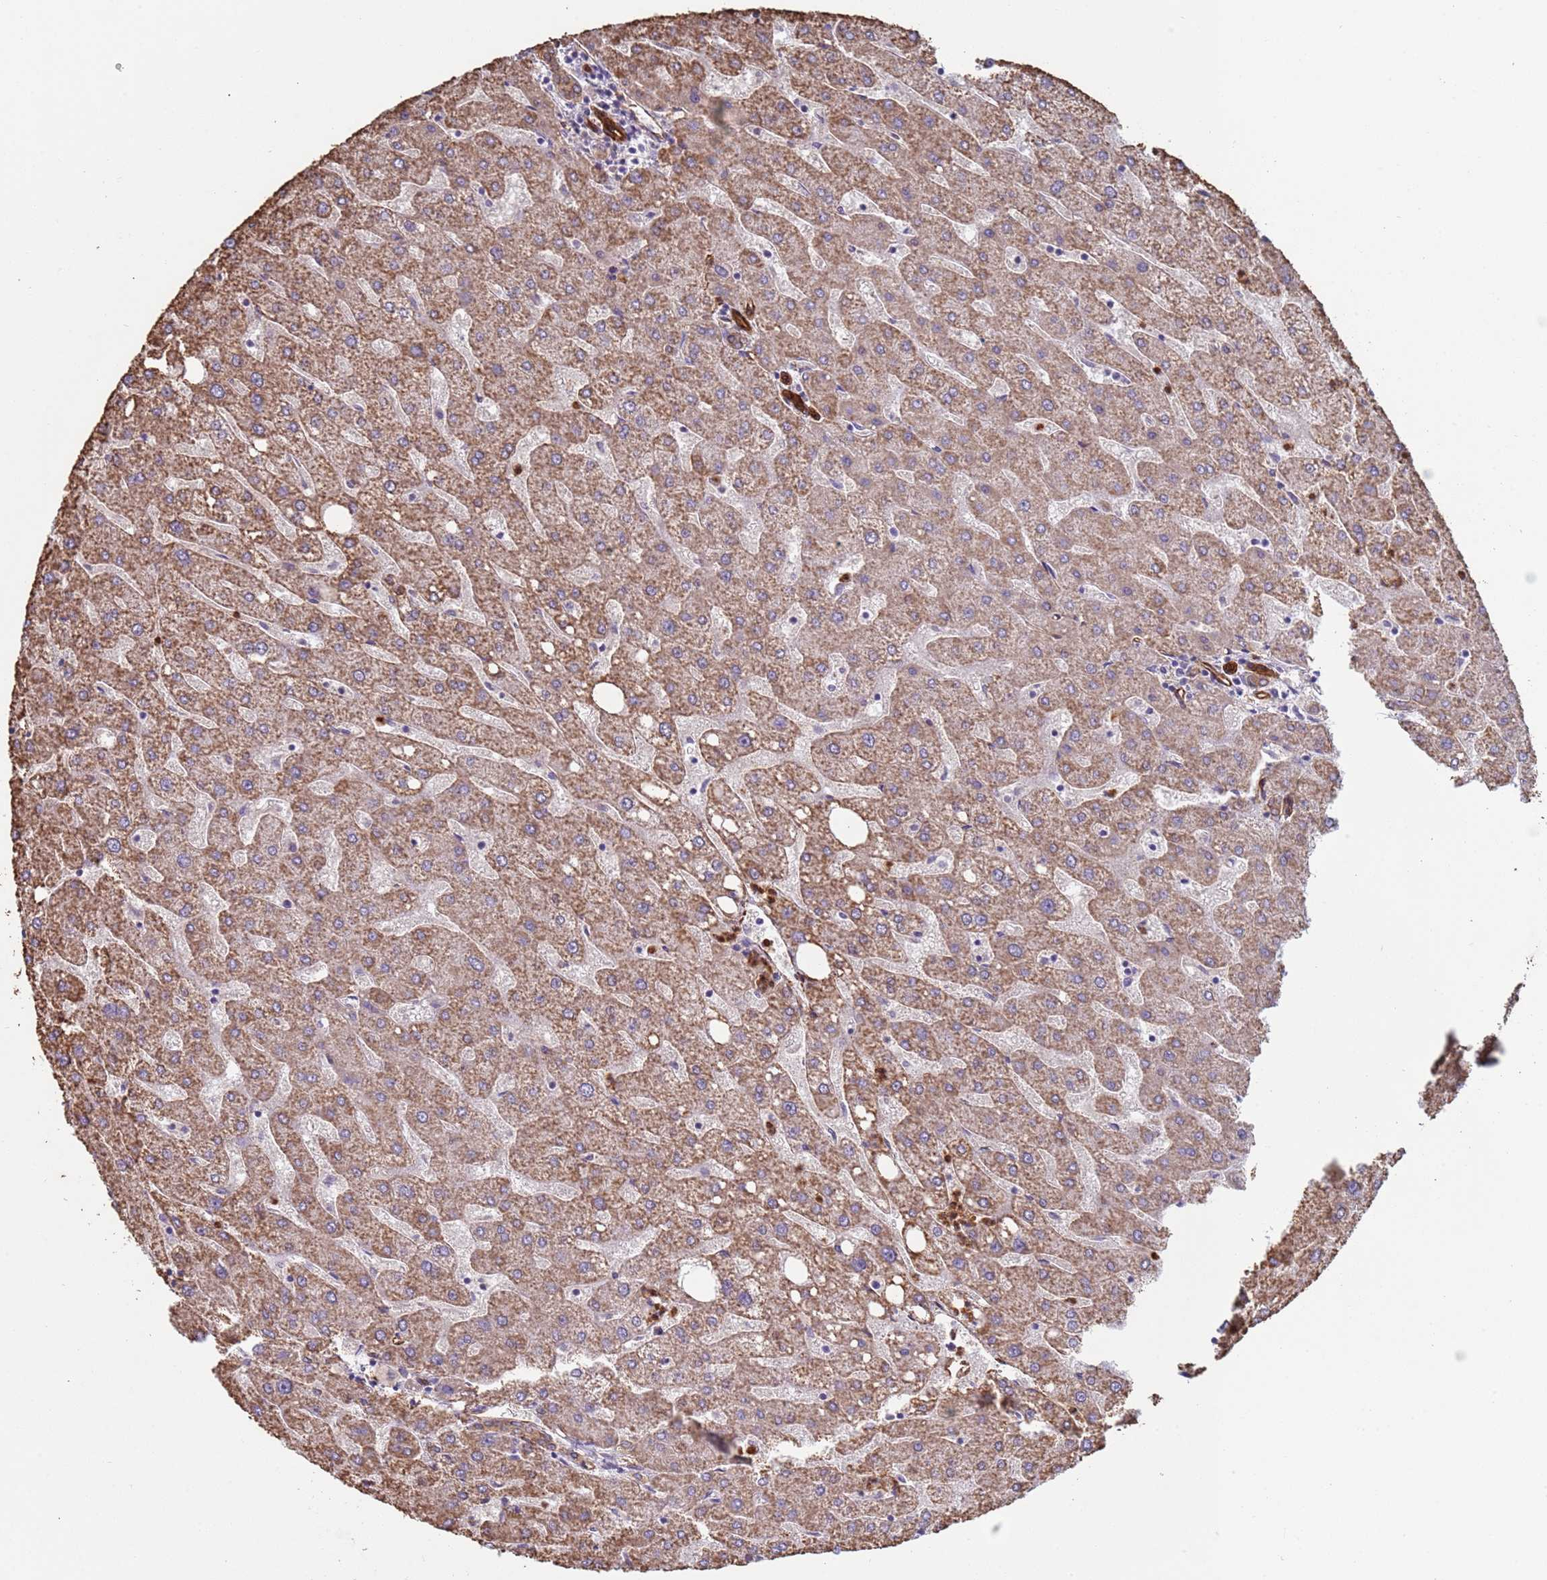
{"staining": {"intensity": "moderate", "quantity": ">75%", "location": "cytoplasmic/membranous"}, "tissue": "liver", "cell_type": "Cholangiocytes", "image_type": "normal", "snomed": [{"axis": "morphology", "description": "Normal tissue, NOS"}, {"axis": "topography", "description": "Liver"}], "caption": "This image shows immunohistochemistry staining of benign liver, with medium moderate cytoplasmic/membranous expression in approximately >75% of cholangiocytes.", "gene": "GASK1A", "patient": {"sex": "male", "age": 67}}